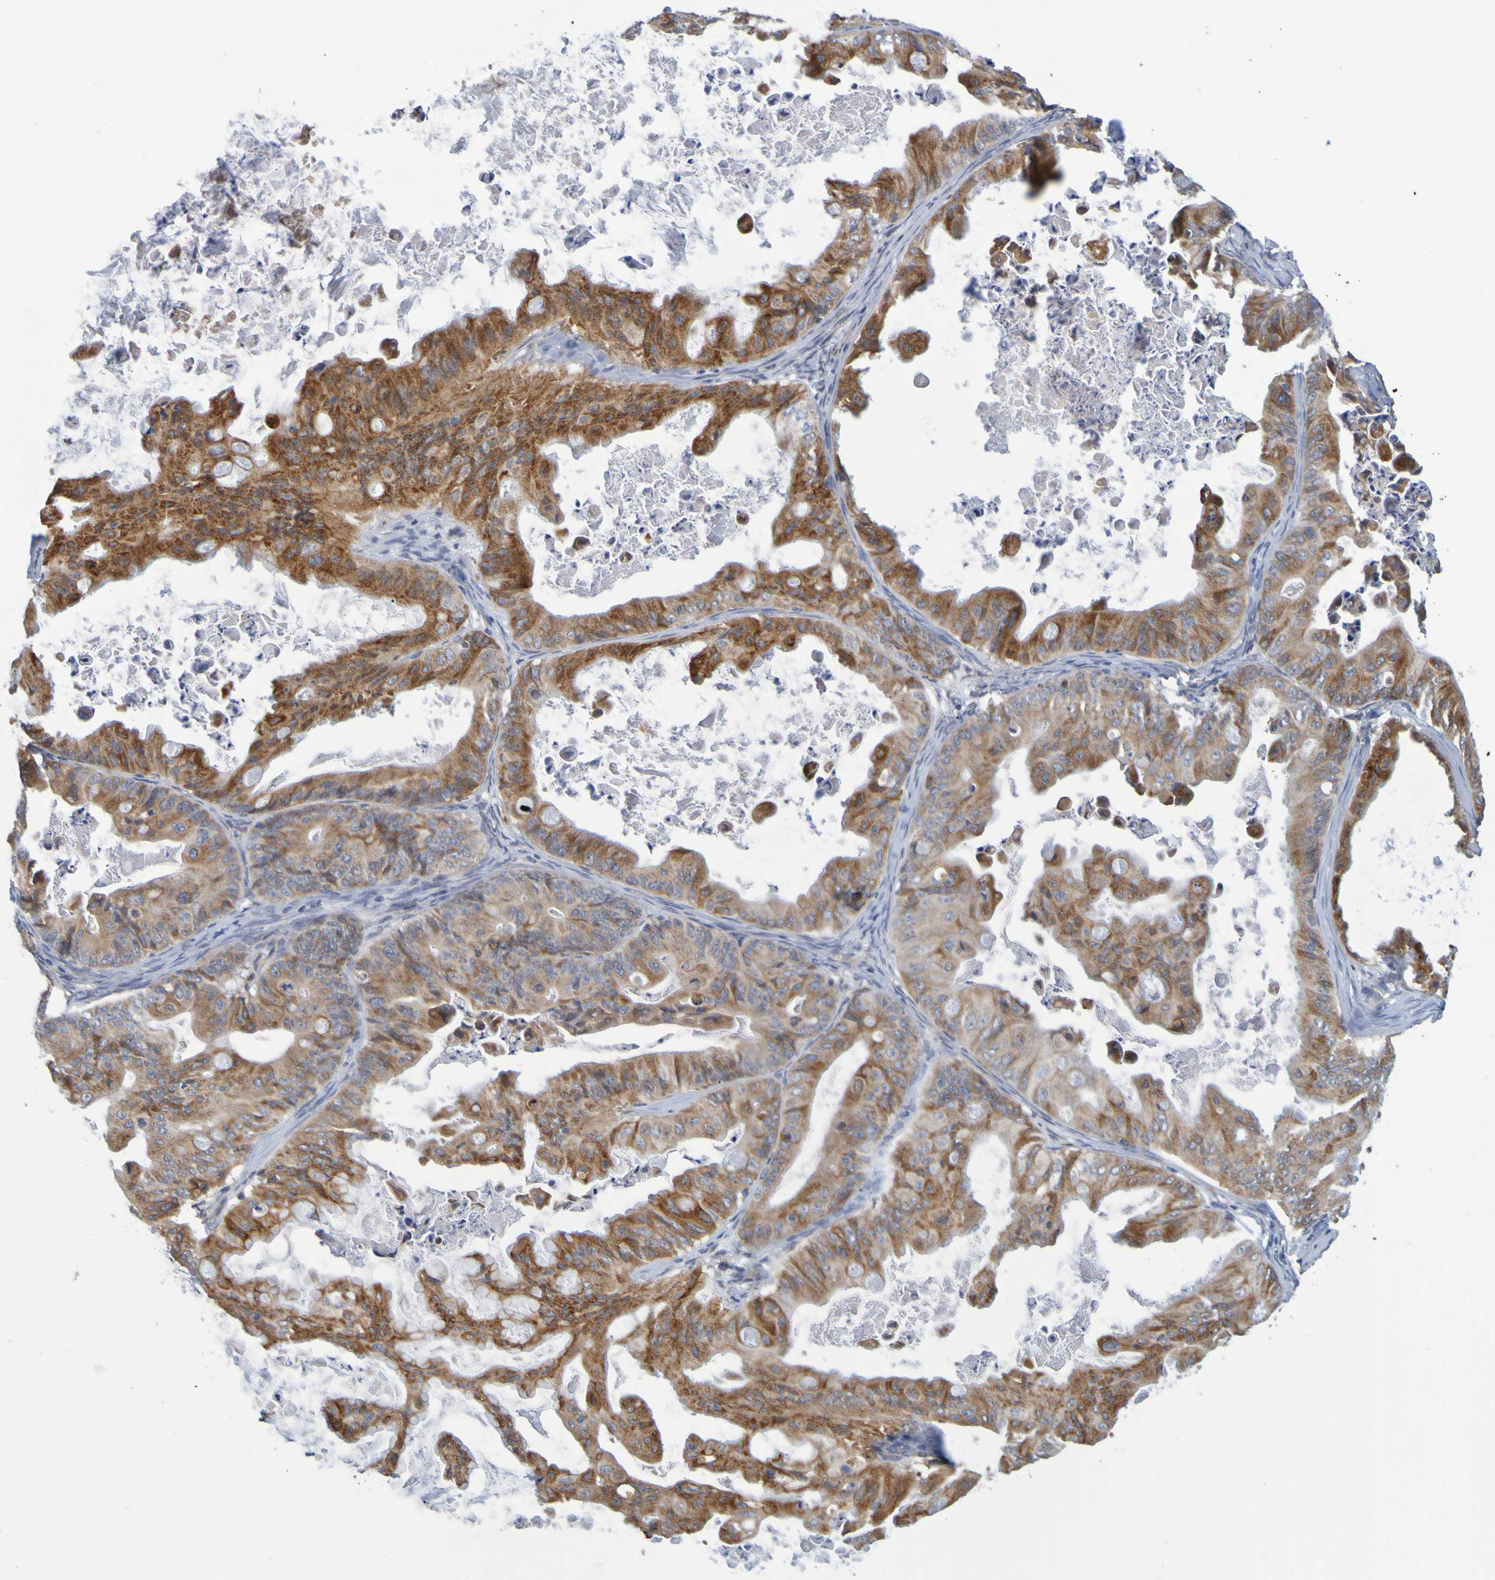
{"staining": {"intensity": "strong", "quantity": "25%-75%", "location": "cytoplasmic/membranous"}, "tissue": "ovarian cancer", "cell_type": "Tumor cells", "image_type": "cancer", "snomed": [{"axis": "morphology", "description": "Cystadenocarcinoma, mucinous, NOS"}, {"axis": "topography", "description": "Ovary"}], "caption": "A high-resolution micrograph shows immunohistochemistry (IHC) staining of ovarian cancer (mucinous cystadenocarcinoma), which shows strong cytoplasmic/membranous positivity in about 25%-75% of tumor cells. Immunohistochemistry (ihc) stains the protein of interest in brown and the nuclei are stained blue.", "gene": "SIL1", "patient": {"sex": "female", "age": 37}}